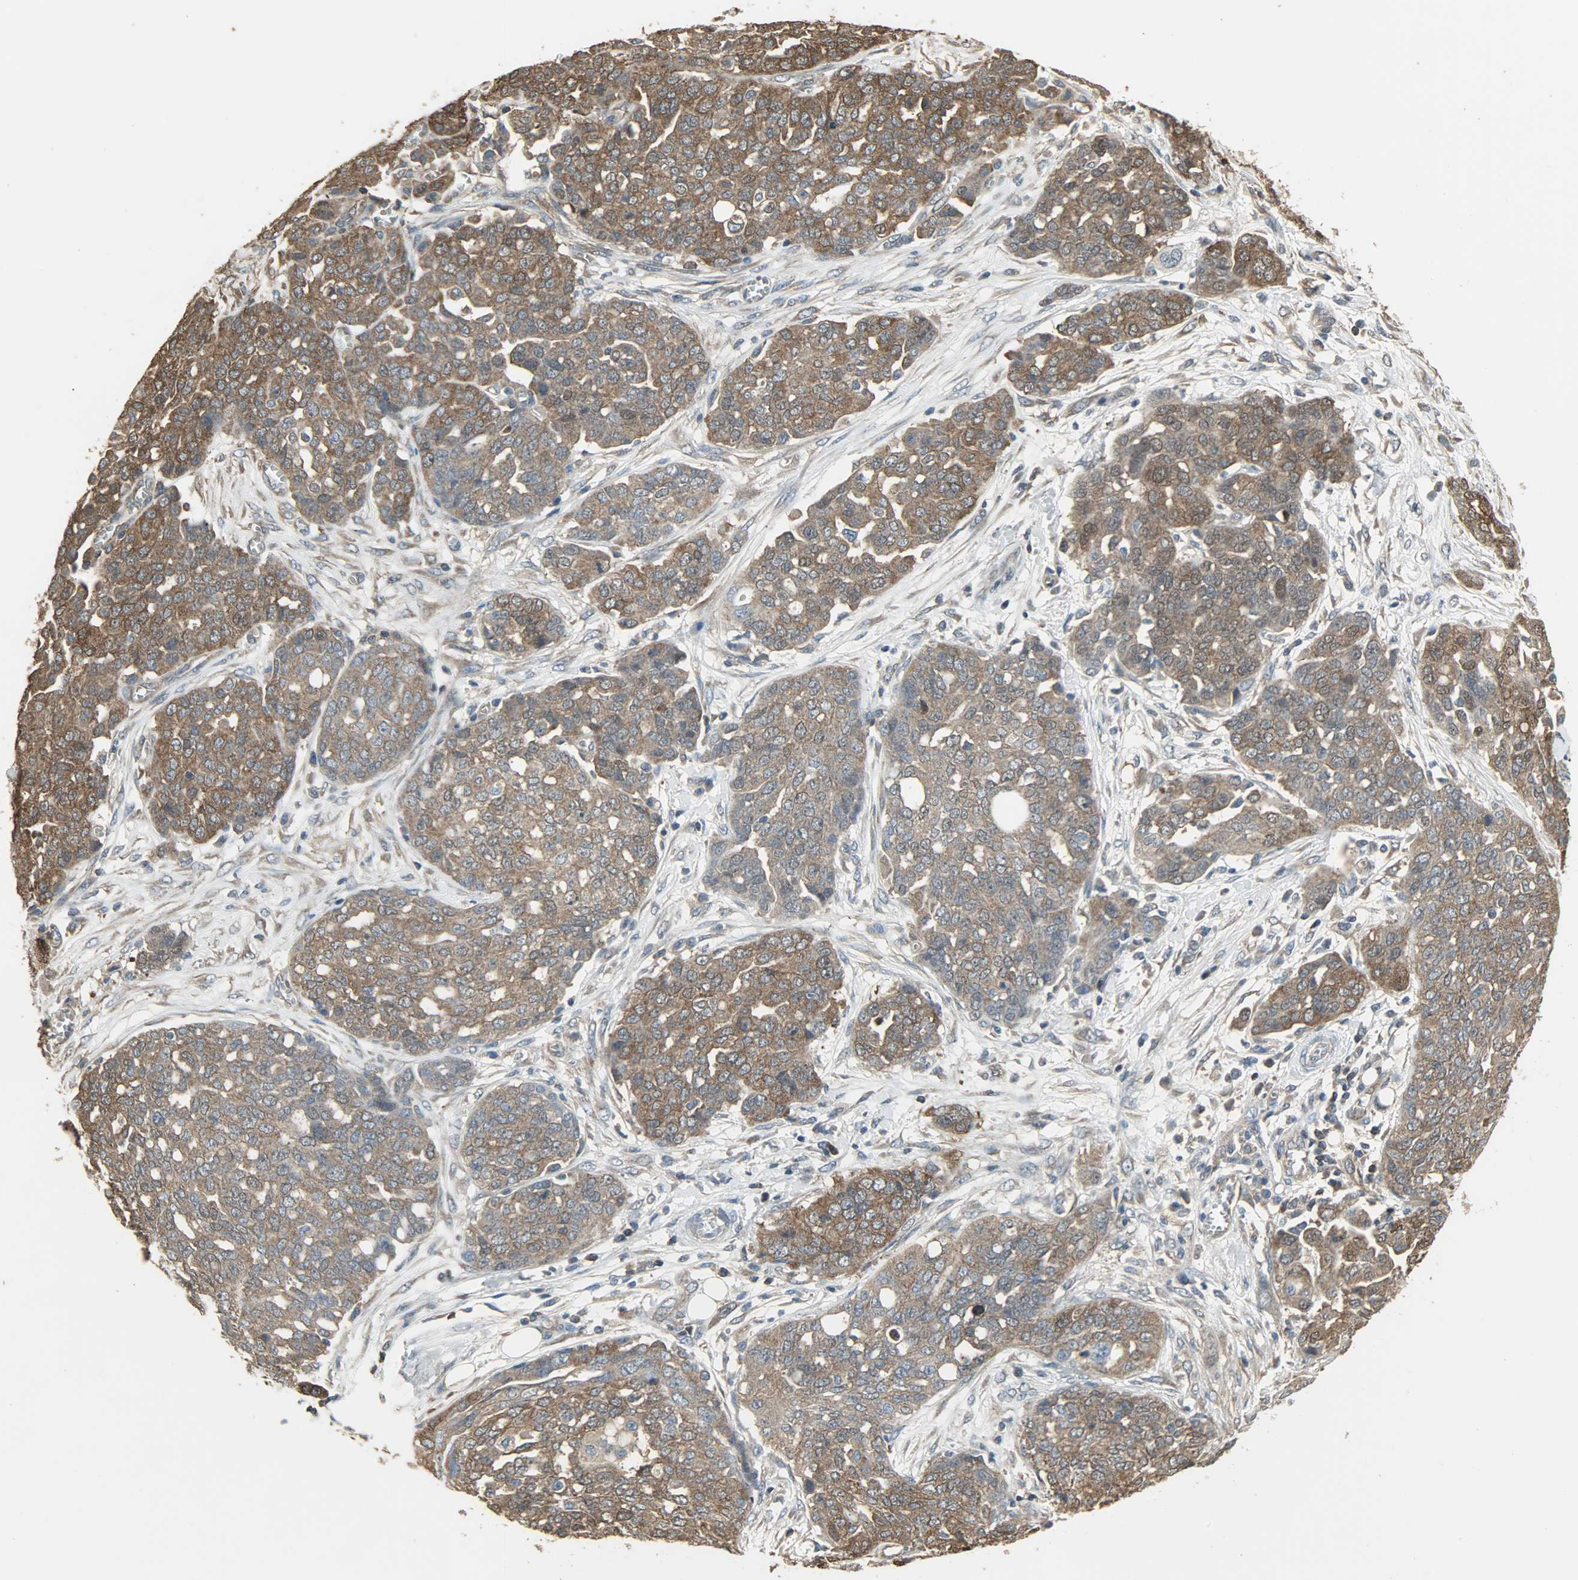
{"staining": {"intensity": "strong", "quantity": ">75%", "location": "cytoplasmic/membranous"}, "tissue": "ovarian cancer", "cell_type": "Tumor cells", "image_type": "cancer", "snomed": [{"axis": "morphology", "description": "Cystadenocarcinoma, serous, NOS"}, {"axis": "topography", "description": "Soft tissue"}, {"axis": "topography", "description": "Ovary"}], "caption": "This image shows IHC staining of human ovarian cancer, with high strong cytoplasmic/membranous staining in approximately >75% of tumor cells.", "gene": "LDHB", "patient": {"sex": "female", "age": 57}}